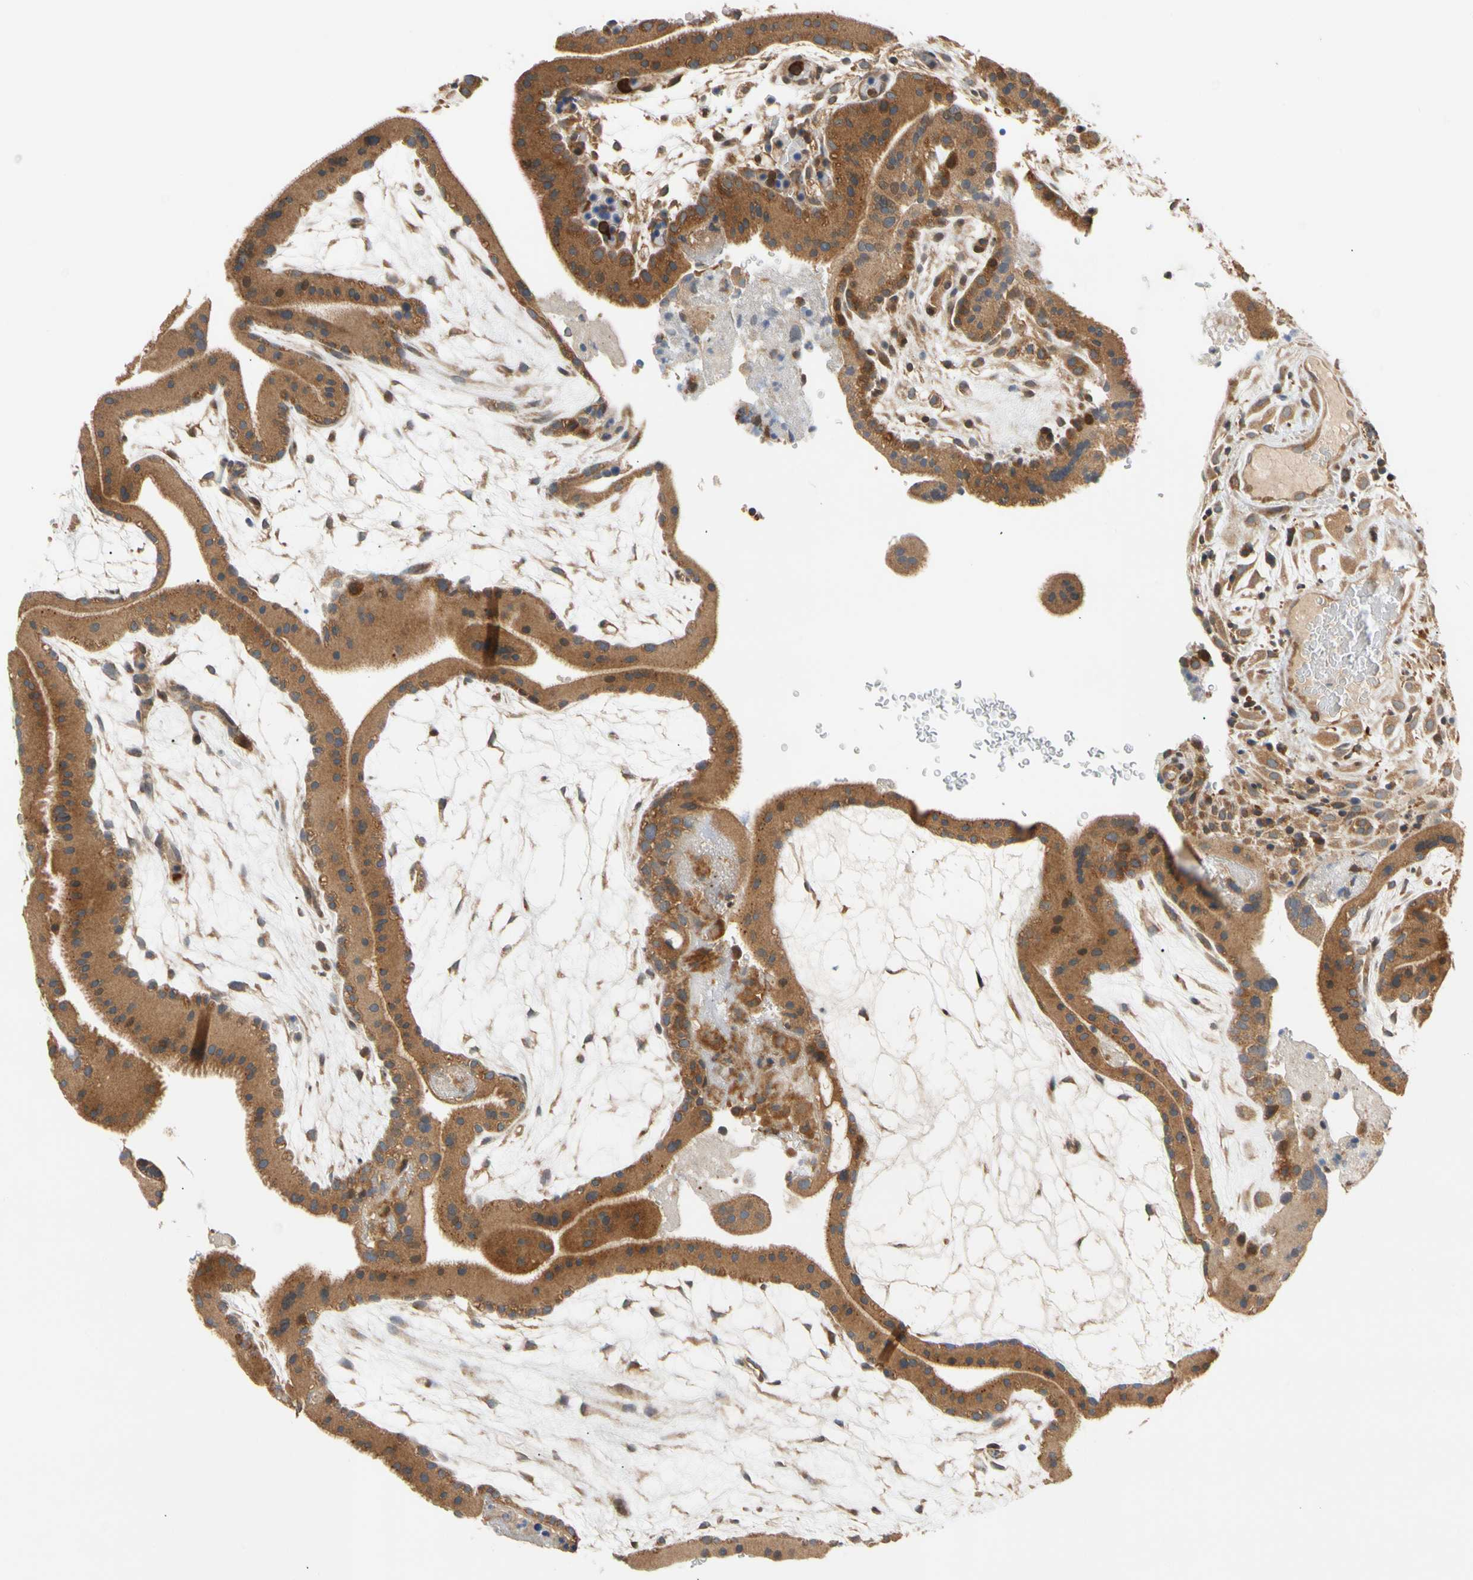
{"staining": {"intensity": "strong", "quantity": ">75%", "location": "cytoplasmic/membranous"}, "tissue": "placenta", "cell_type": "Trophoblastic cells", "image_type": "normal", "snomed": [{"axis": "morphology", "description": "Normal tissue, NOS"}, {"axis": "topography", "description": "Placenta"}], "caption": "DAB (3,3'-diaminobenzidine) immunohistochemical staining of unremarkable placenta demonstrates strong cytoplasmic/membranous protein staining in approximately >75% of trophoblastic cells.", "gene": "ANKHD1", "patient": {"sex": "female", "age": 19}}